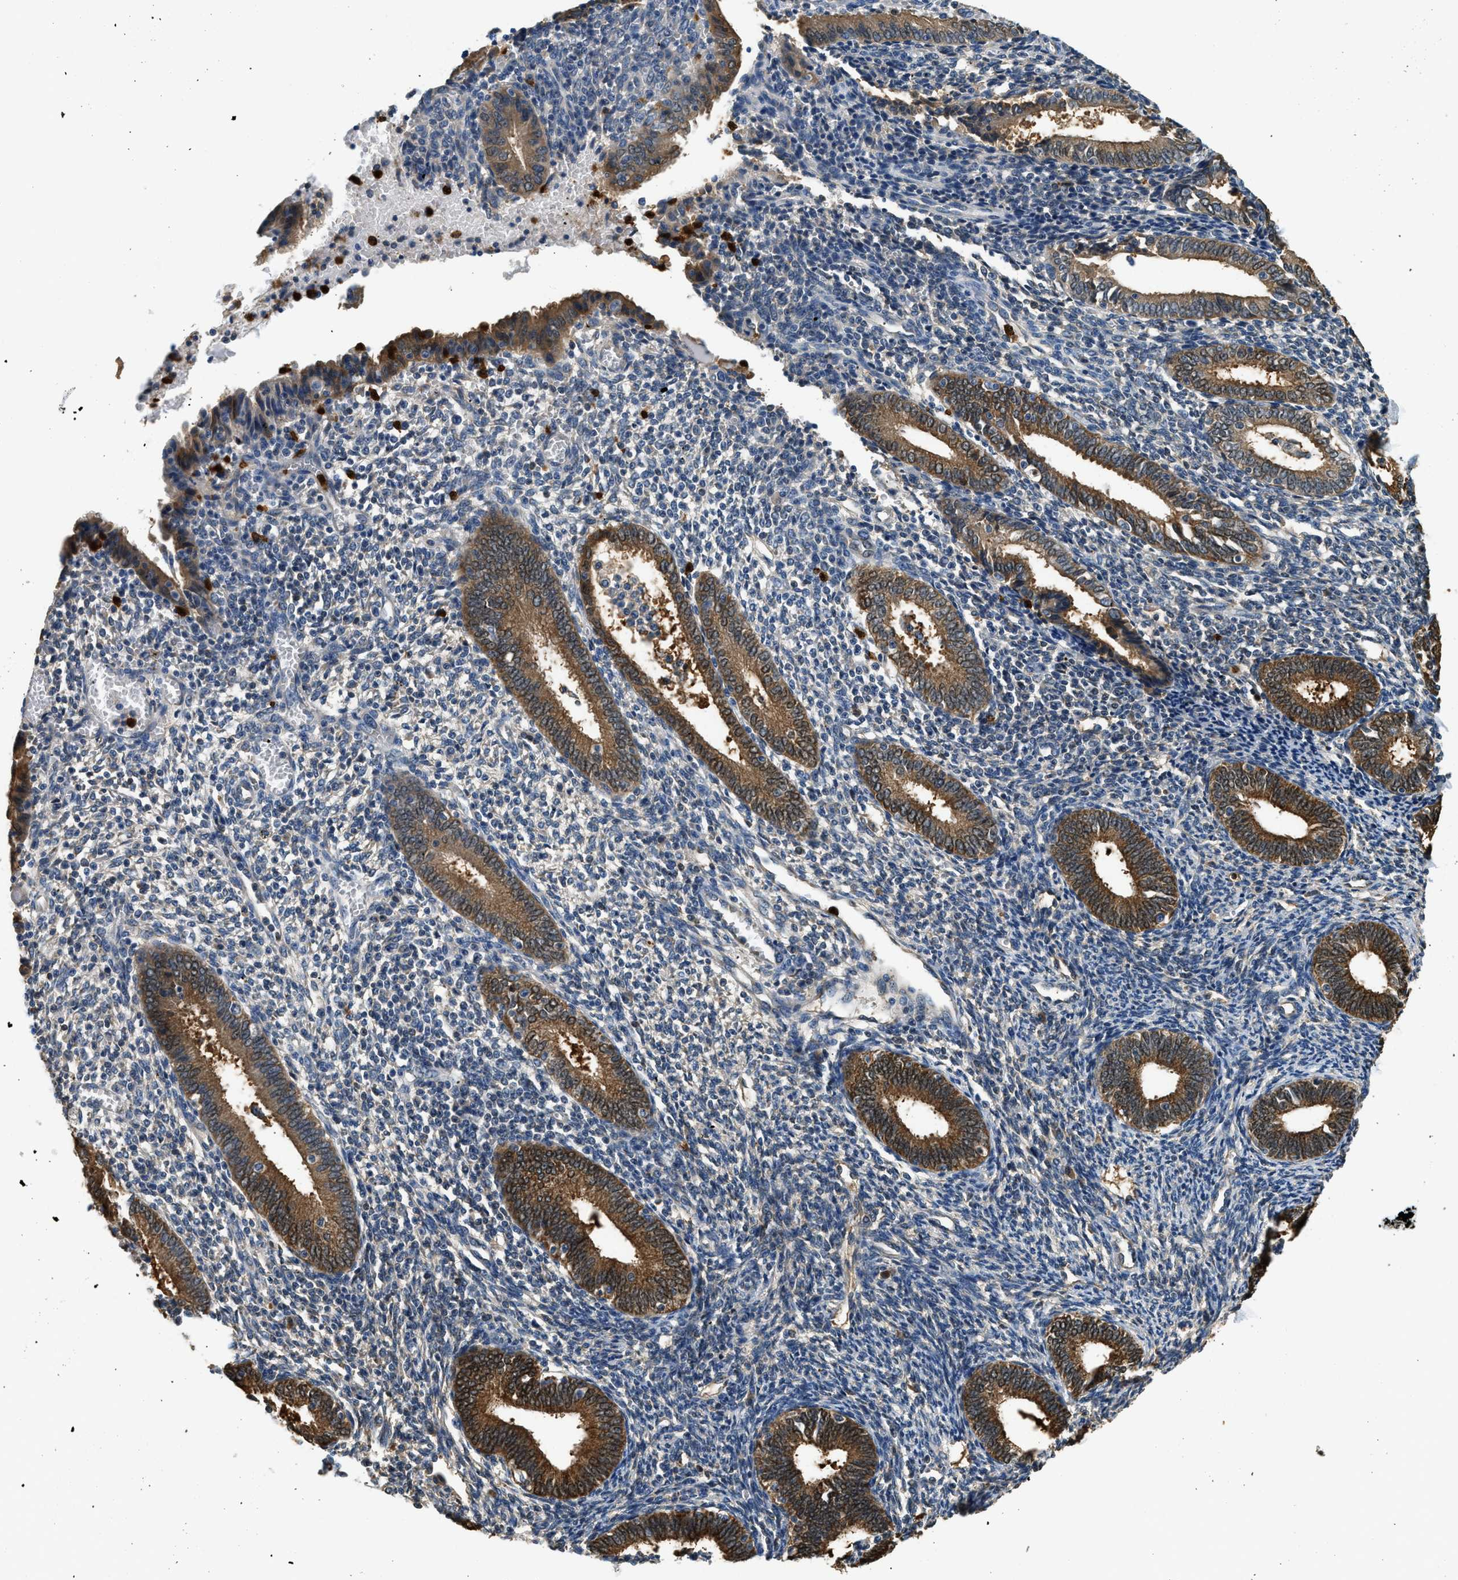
{"staining": {"intensity": "negative", "quantity": "none", "location": "none"}, "tissue": "endometrium", "cell_type": "Cells in endometrial stroma", "image_type": "normal", "snomed": [{"axis": "morphology", "description": "Normal tissue, NOS"}, {"axis": "topography", "description": "Endometrium"}], "caption": "Immunohistochemistry (IHC) image of unremarkable endometrium: endometrium stained with DAB exhibits no significant protein expression in cells in endometrial stroma.", "gene": "ANXA3", "patient": {"sex": "female", "age": 41}}